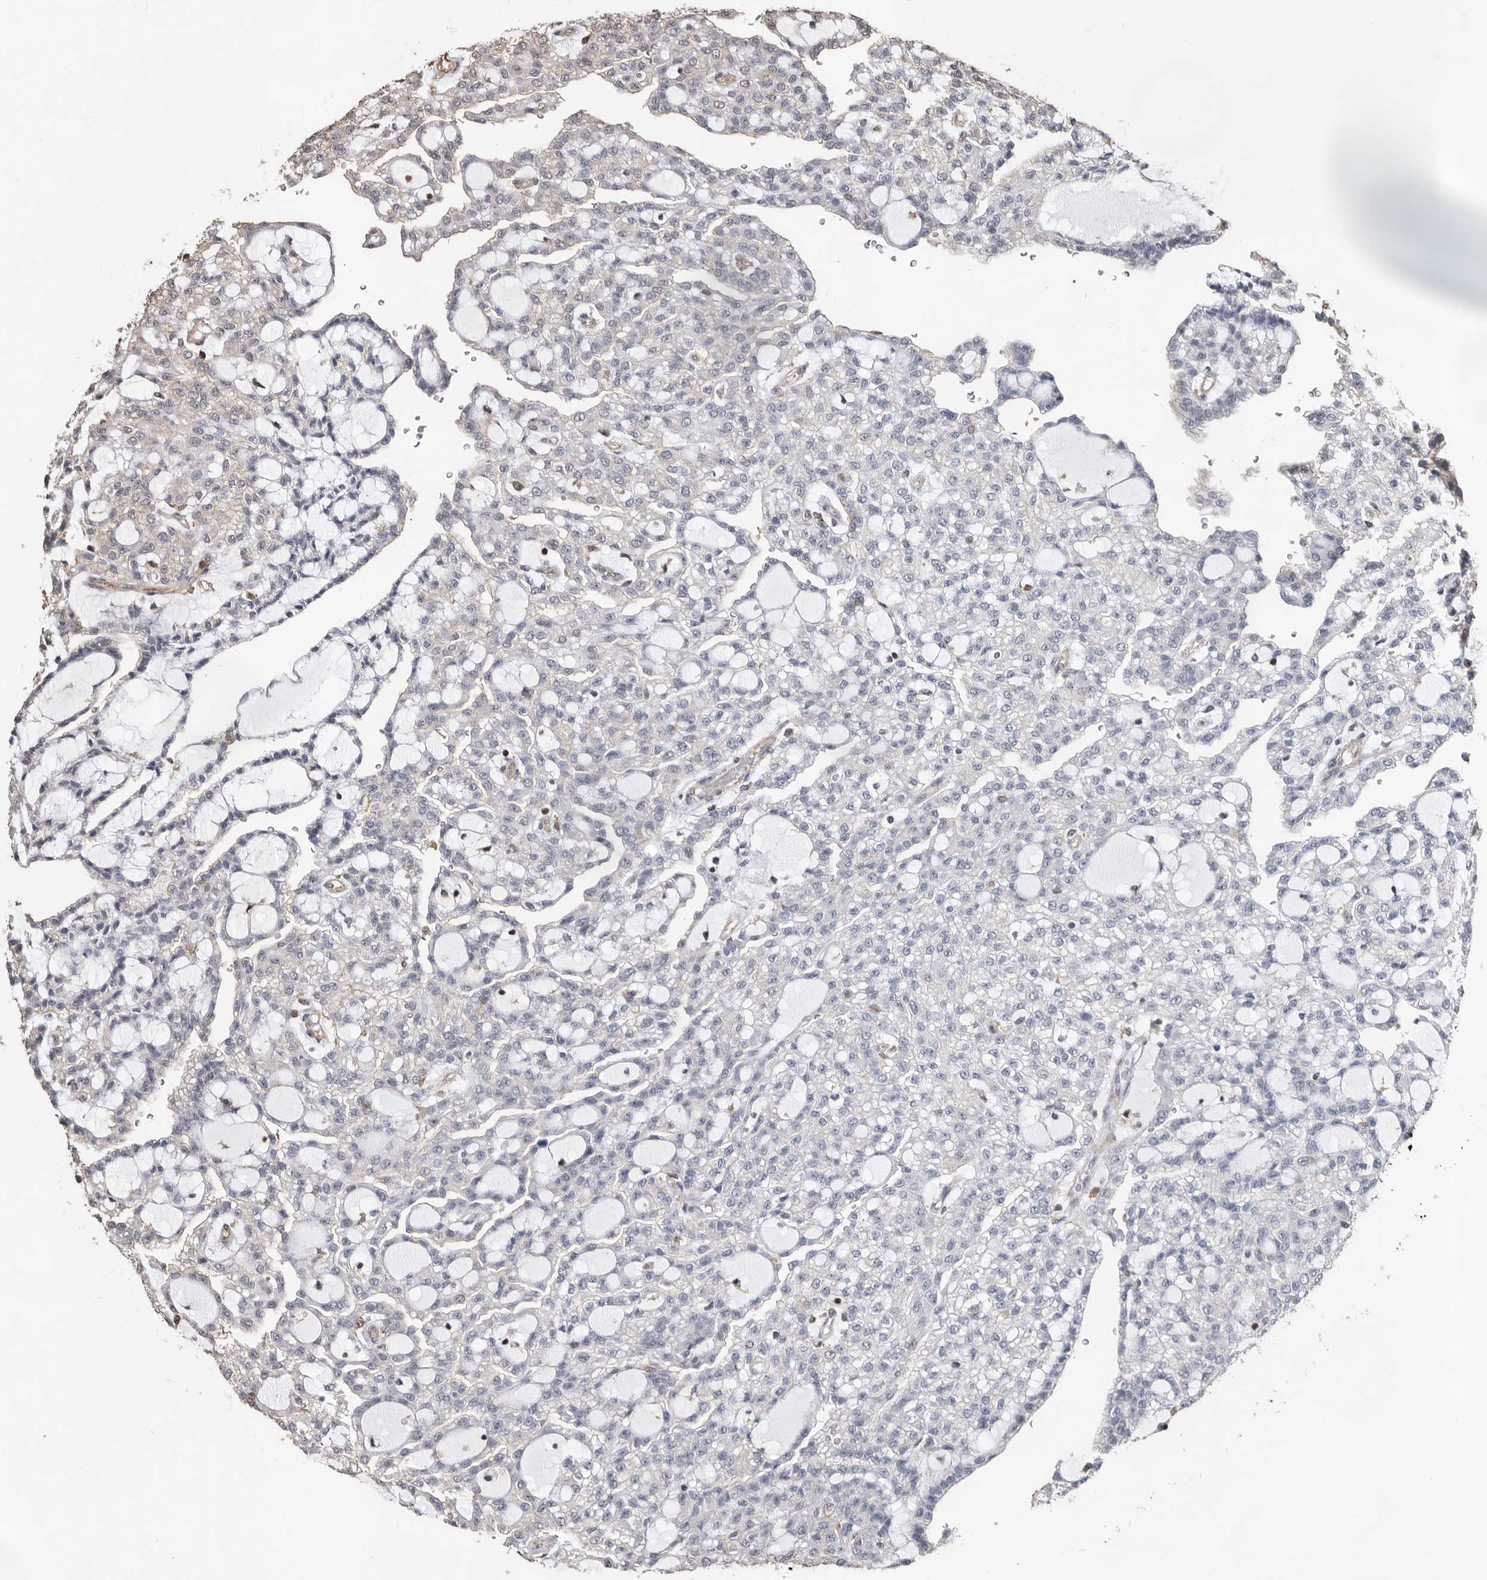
{"staining": {"intensity": "negative", "quantity": "none", "location": "none"}, "tissue": "renal cancer", "cell_type": "Tumor cells", "image_type": "cancer", "snomed": [{"axis": "morphology", "description": "Adenocarcinoma, NOS"}, {"axis": "topography", "description": "Kidney"}], "caption": "Tumor cells show no significant positivity in renal adenocarcinoma. Nuclei are stained in blue.", "gene": "GSK3A", "patient": {"sex": "male", "age": 63}}